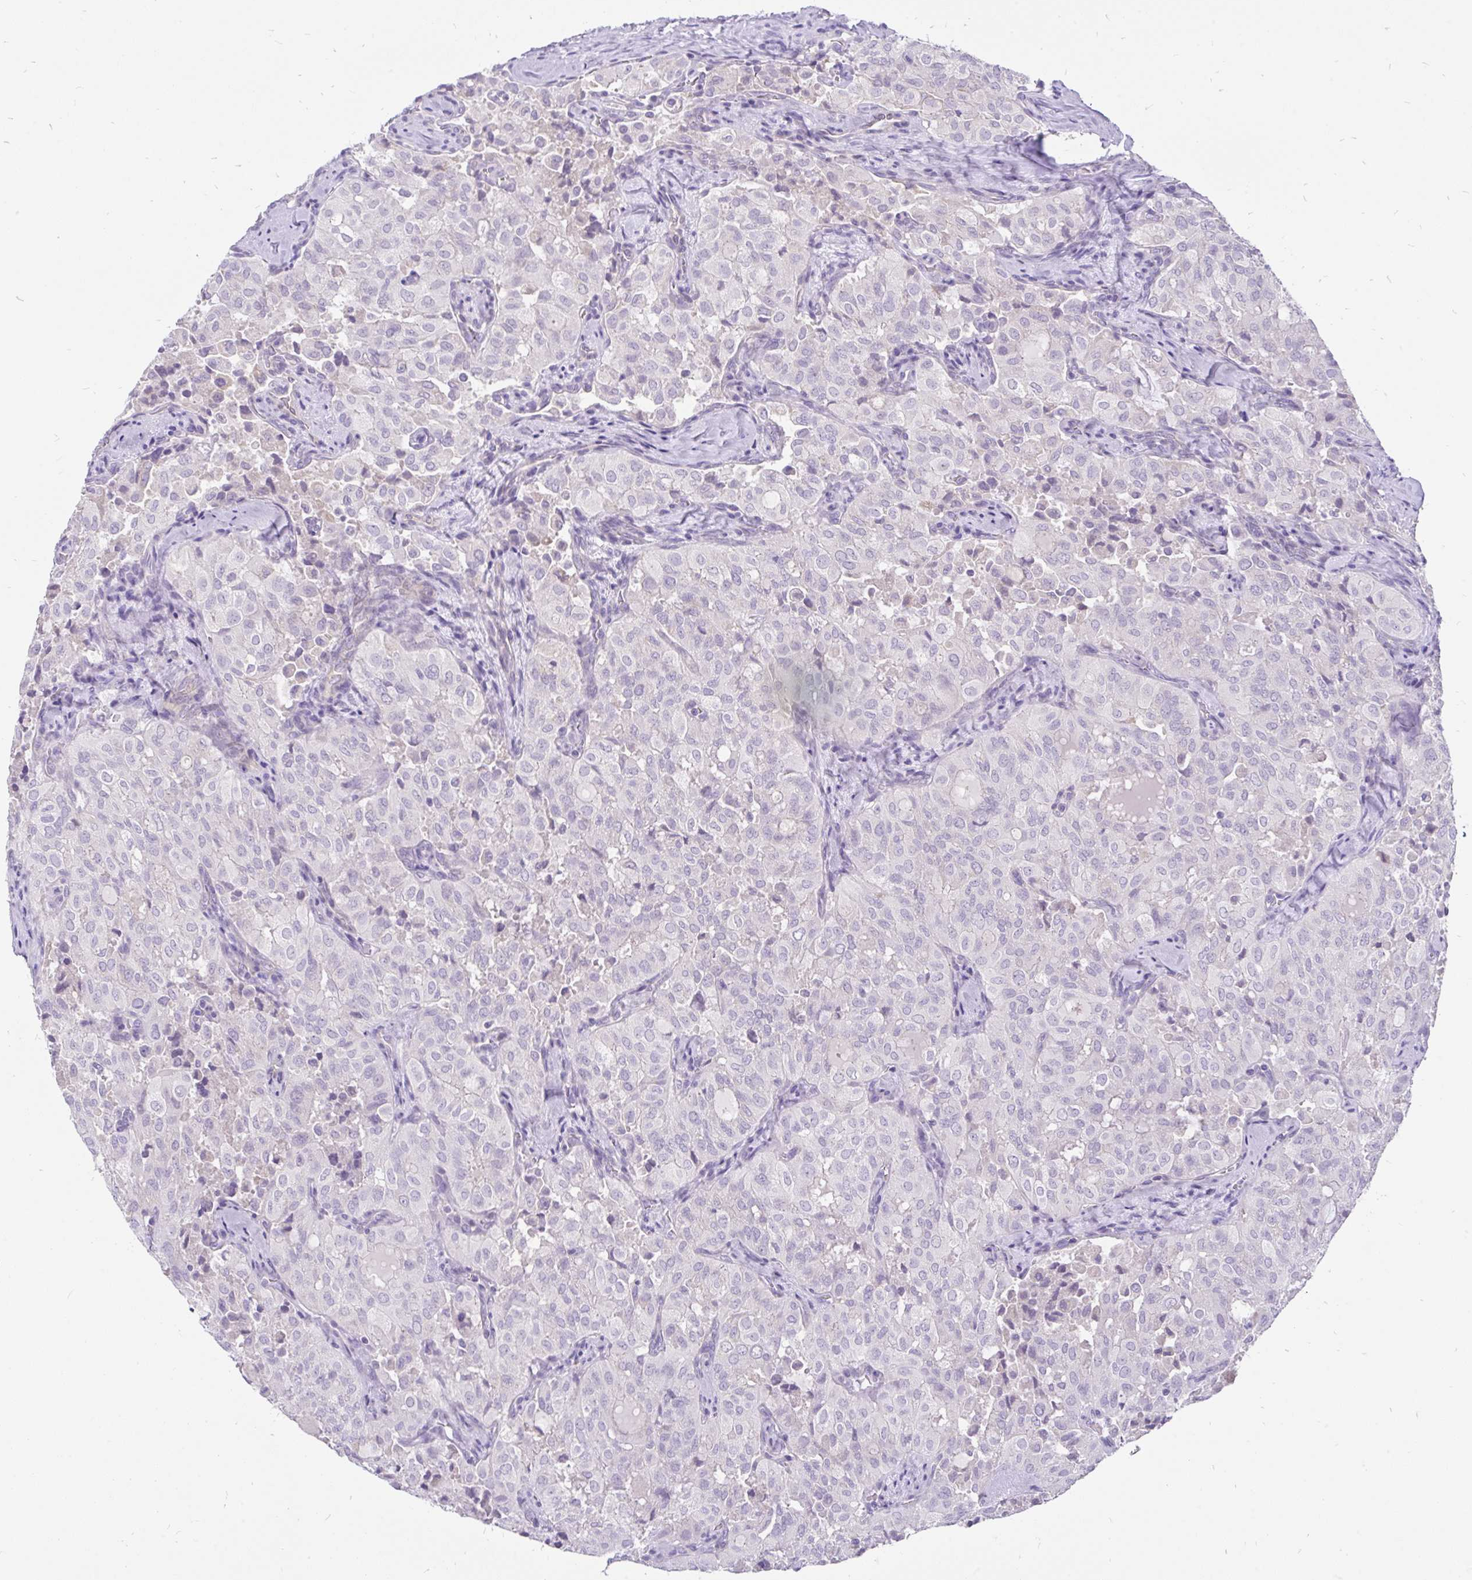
{"staining": {"intensity": "negative", "quantity": "none", "location": "none"}, "tissue": "thyroid cancer", "cell_type": "Tumor cells", "image_type": "cancer", "snomed": [{"axis": "morphology", "description": "Follicular adenoma carcinoma, NOS"}, {"axis": "topography", "description": "Thyroid gland"}], "caption": "High magnification brightfield microscopy of thyroid cancer stained with DAB (3,3'-diaminobenzidine) (brown) and counterstained with hematoxylin (blue): tumor cells show no significant expression.", "gene": "INTS5", "patient": {"sex": "male", "age": 75}}